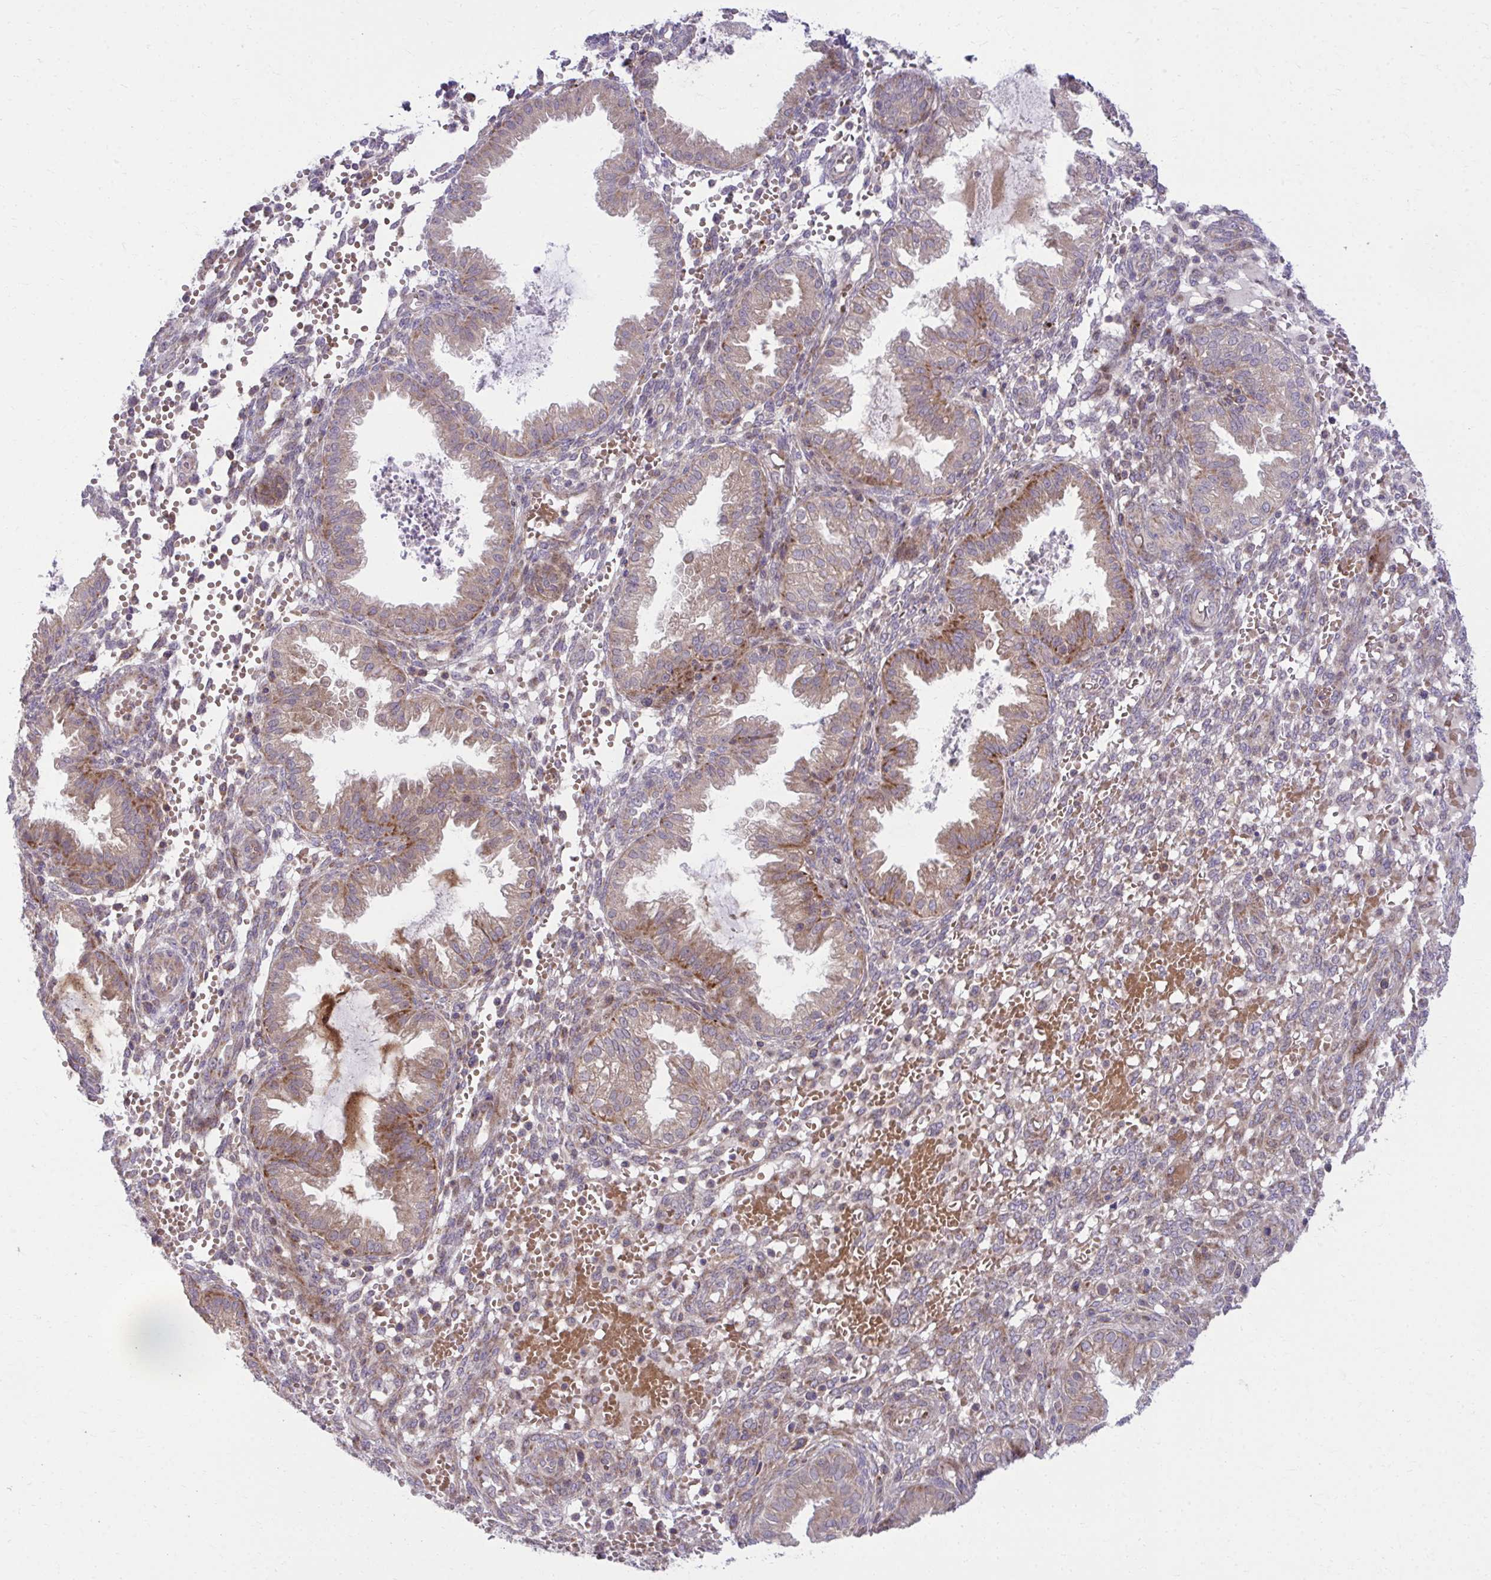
{"staining": {"intensity": "negative", "quantity": "none", "location": "none"}, "tissue": "endometrium", "cell_type": "Cells in endometrial stroma", "image_type": "normal", "snomed": [{"axis": "morphology", "description": "Normal tissue, NOS"}, {"axis": "topography", "description": "Endometrium"}], "caption": "A high-resolution histopathology image shows immunohistochemistry staining of benign endometrium, which demonstrates no significant expression in cells in endometrial stroma. (DAB immunohistochemistry (IHC) with hematoxylin counter stain).", "gene": "C16orf54", "patient": {"sex": "female", "age": 33}}